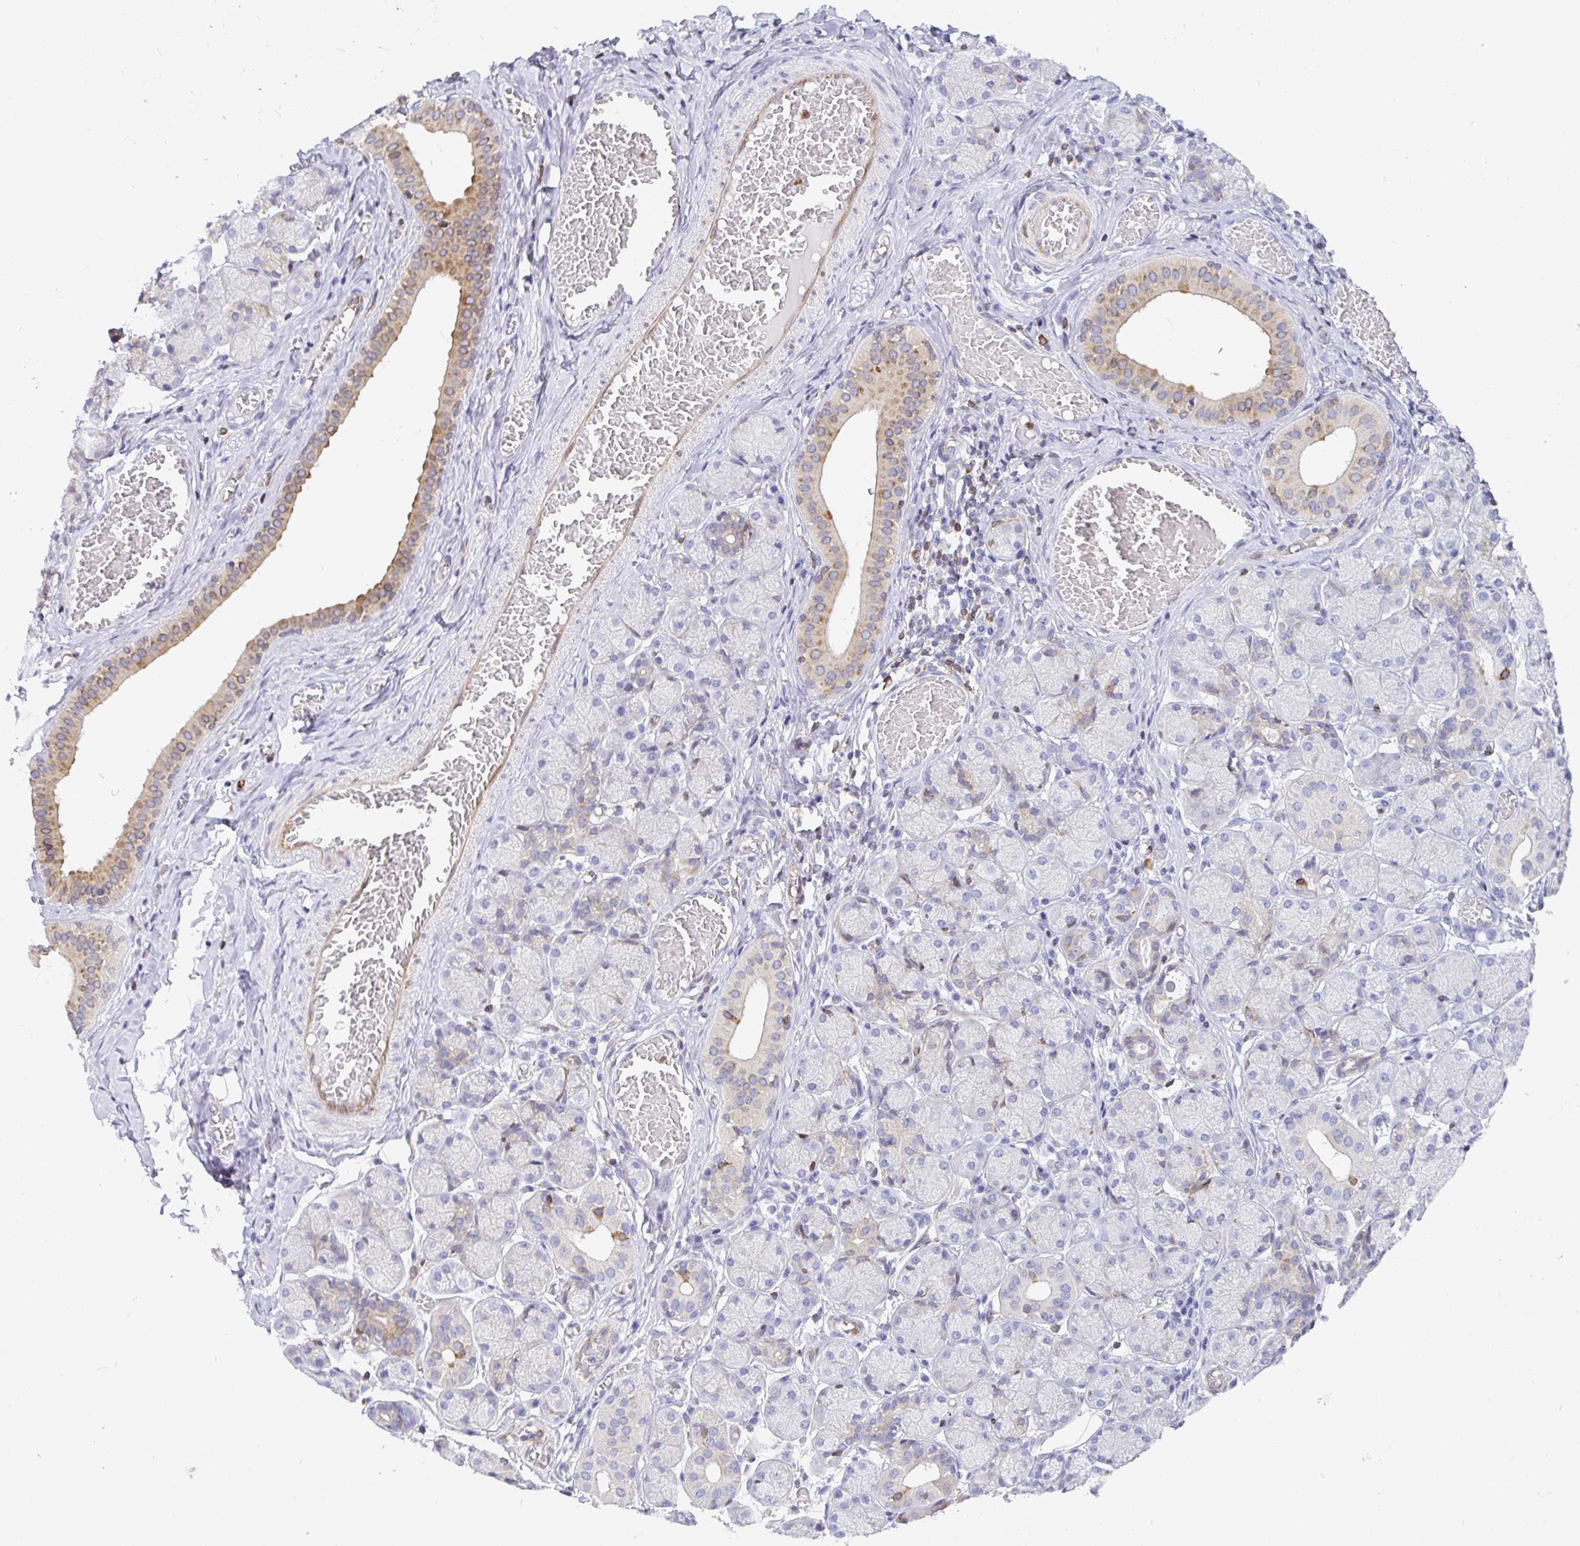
{"staining": {"intensity": "moderate", "quantity": "<25%", "location": "cytoplasmic/membranous"}, "tissue": "salivary gland", "cell_type": "Glandular cells", "image_type": "normal", "snomed": [{"axis": "morphology", "description": "Normal tissue, NOS"}, {"axis": "topography", "description": "Salivary gland"}], "caption": "Protein analysis of unremarkable salivary gland exhibits moderate cytoplasmic/membranous positivity in approximately <25% of glandular cells. Using DAB (3,3'-diaminobenzidine) (brown) and hematoxylin (blue) stains, captured at high magnification using brightfield microscopy.", "gene": "TP53I11", "patient": {"sex": "female", "age": 24}}